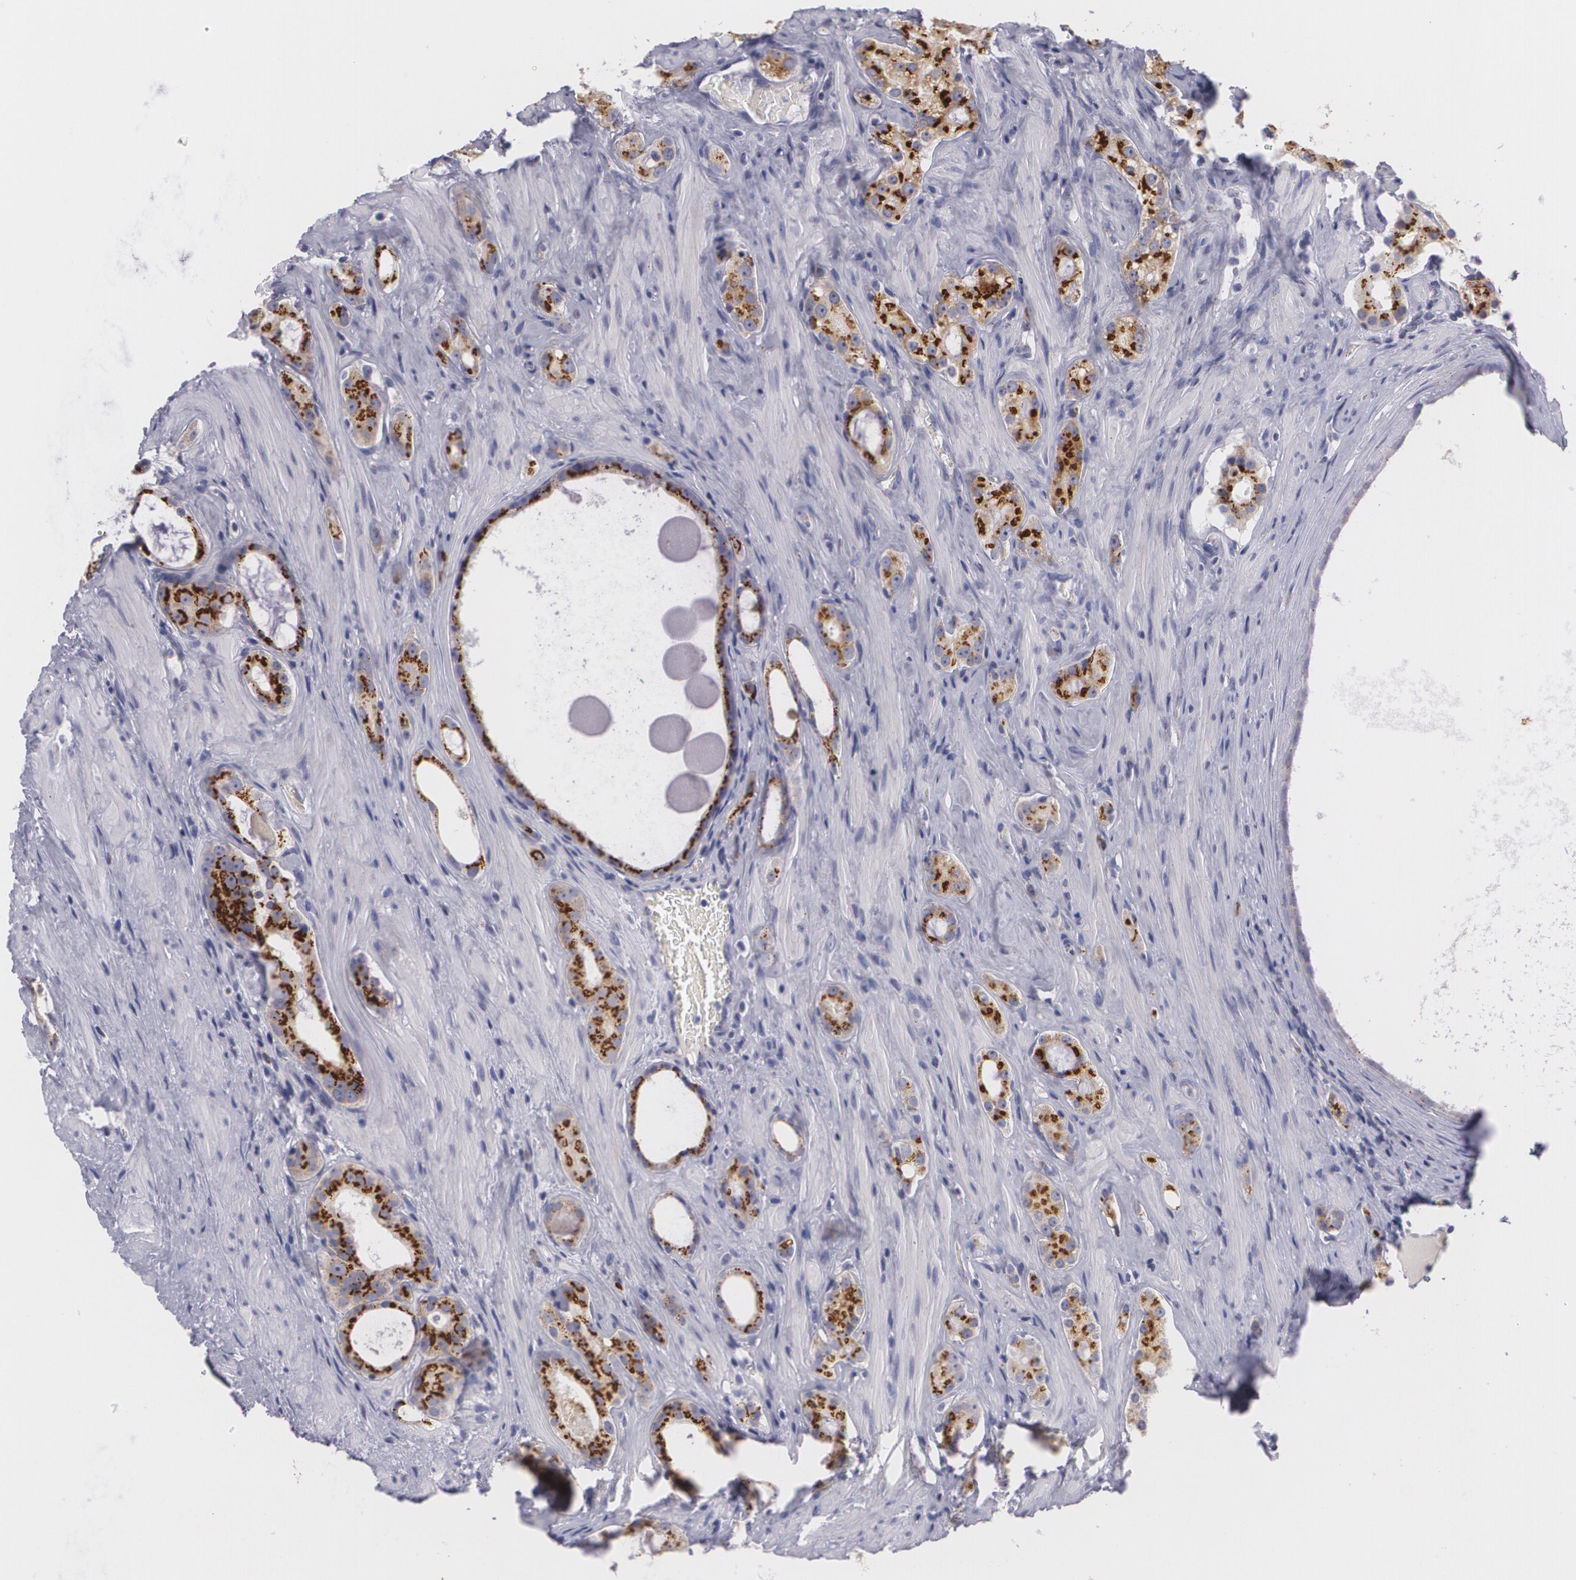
{"staining": {"intensity": "strong", "quantity": ">75%", "location": "cytoplasmic/membranous"}, "tissue": "prostate cancer", "cell_type": "Tumor cells", "image_type": "cancer", "snomed": [{"axis": "morphology", "description": "Adenocarcinoma, Medium grade"}, {"axis": "topography", "description": "Prostate"}], "caption": "Immunohistochemical staining of human medium-grade adenocarcinoma (prostate) exhibits strong cytoplasmic/membranous protein expression in about >75% of tumor cells.", "gene": "CILK1", "patient": {"sex": "male", "age": 73}}